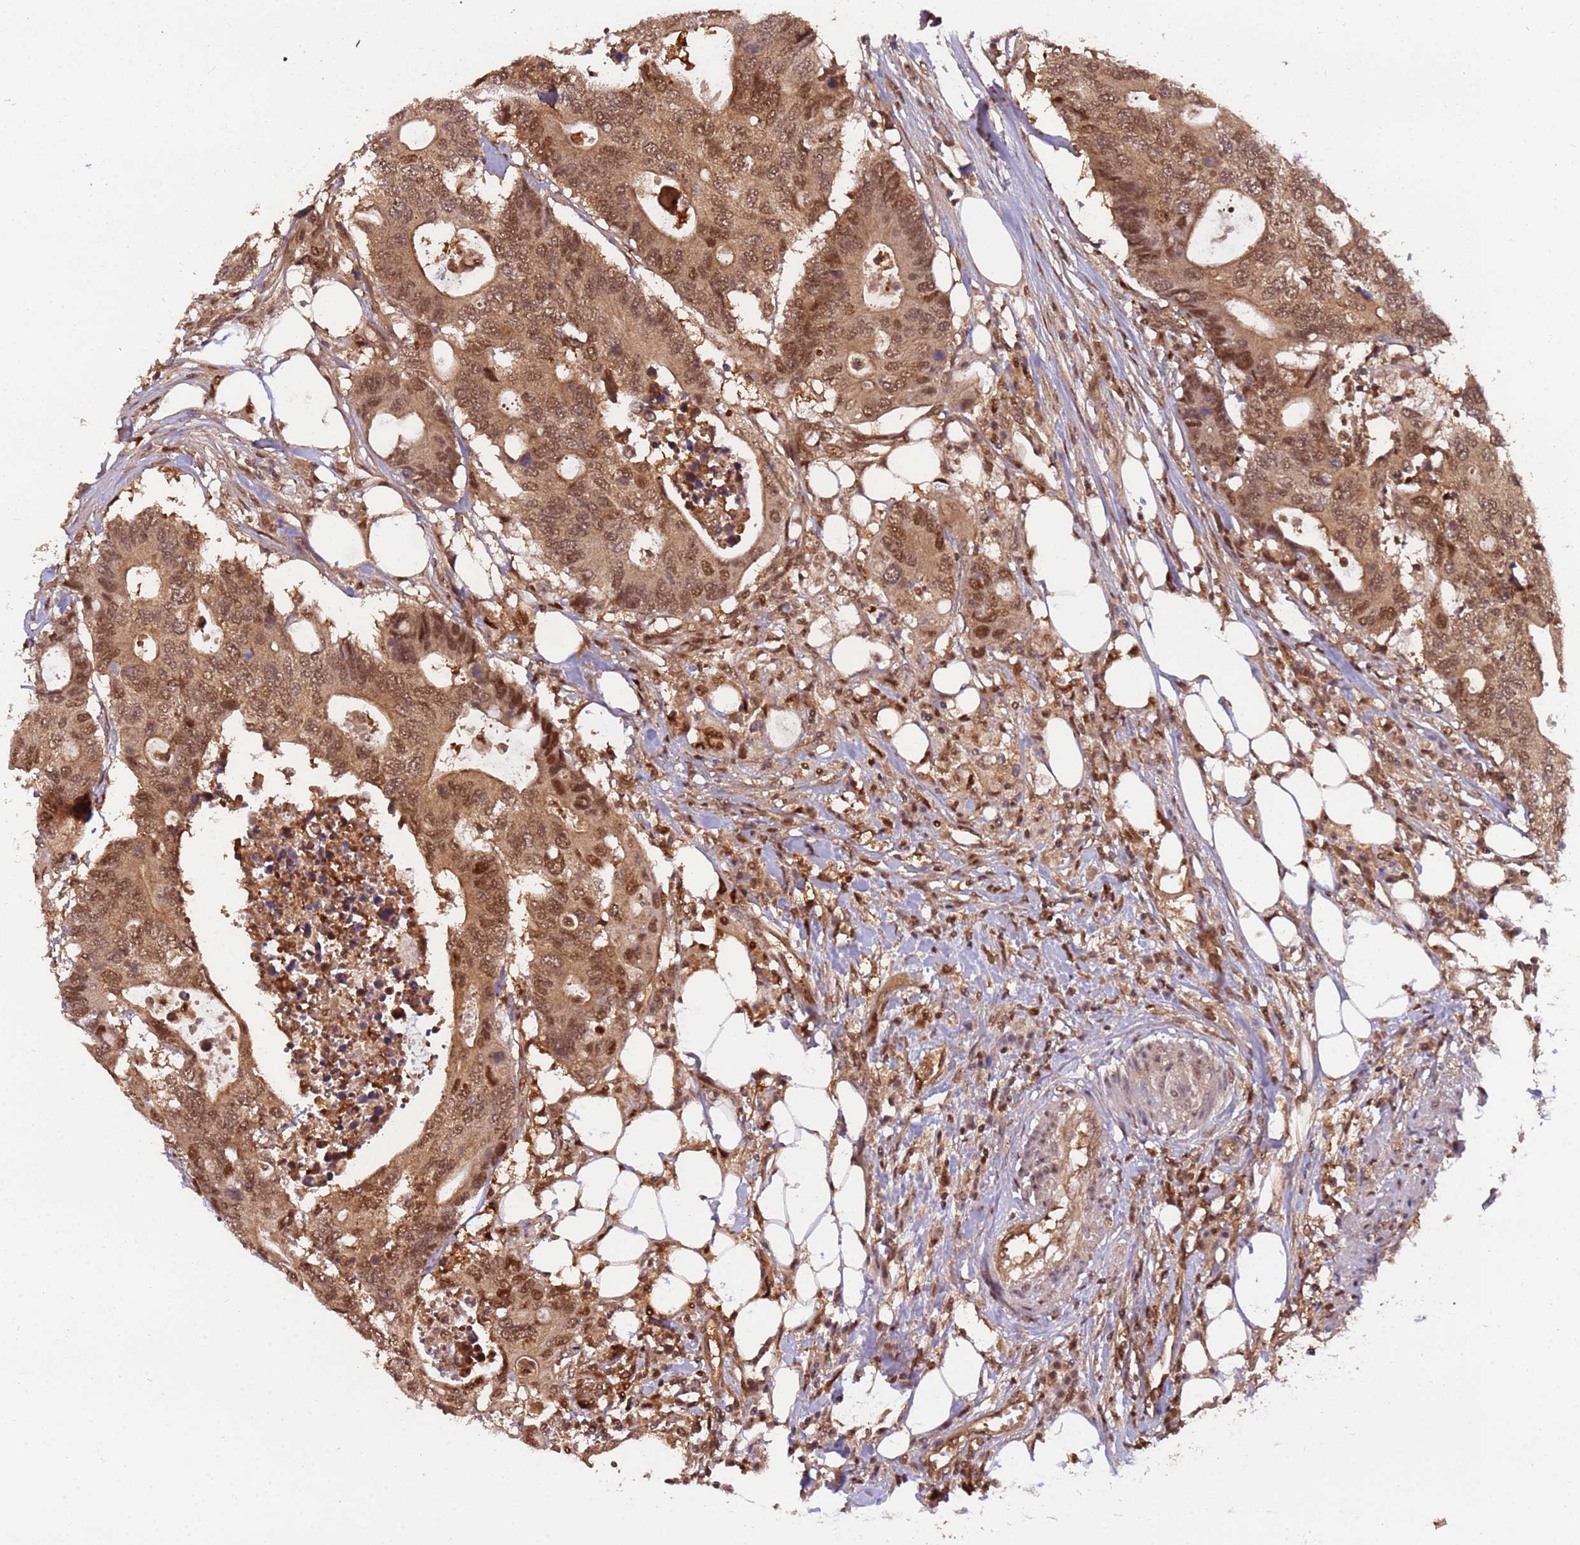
{"staining": {"intensity": "moderate", "quantity": ">75%", "location": "cytoplasmic/membranous,nuclear"}, "tissue": "colorectal cancer", "cell_type": "Tumor cells", "image_type": "cancer", "snomed": [{"axis": "morphology", "description": "Adenocarcinoma, NOS"}, {"axis": "topography", "description": "Colon"}], "caption": "Tumor cells show moderate cytoplasmic/membranous and nuclear staining in about >75% of cells in colorectal adenocarcinoma.", "gene": "PGLS", "patient": {"sex": "male", "age": 71}}